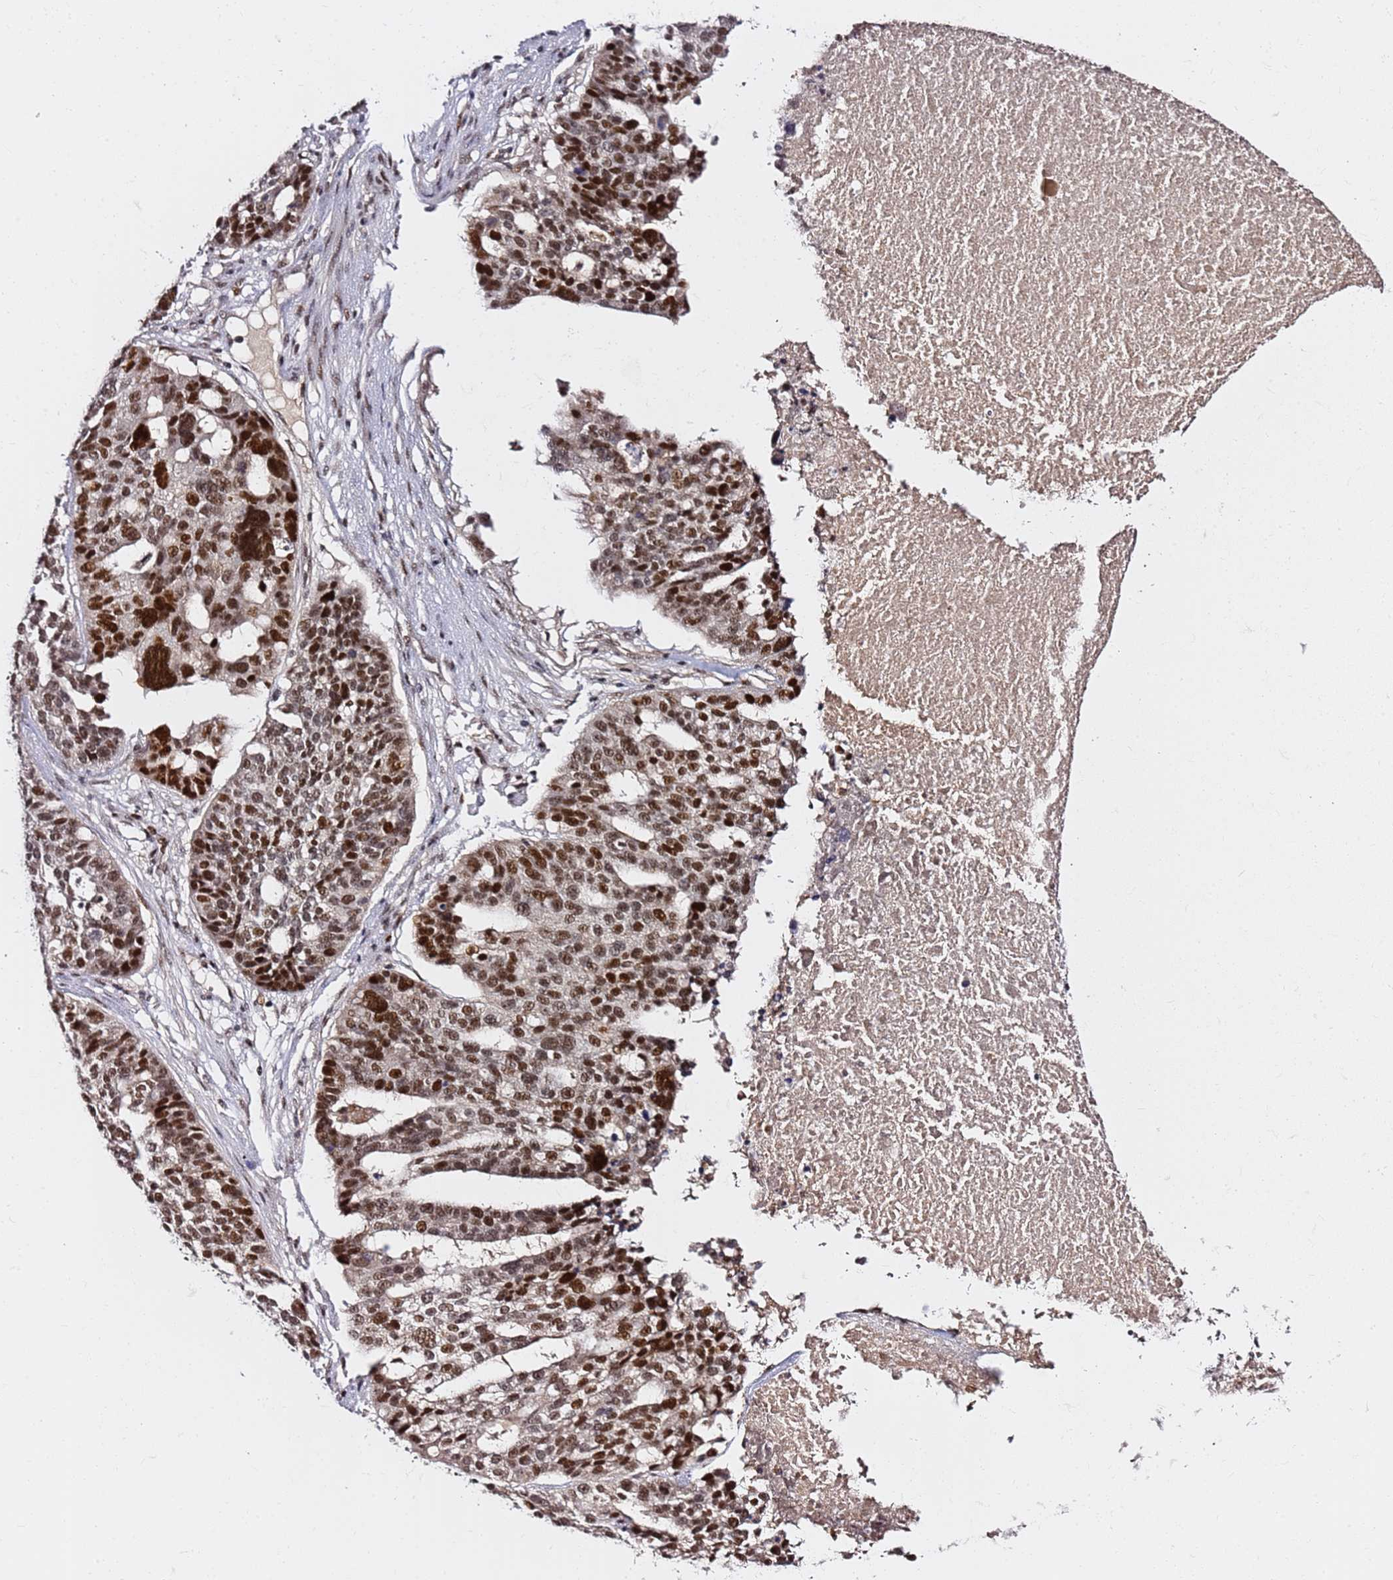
{"staining": {"intensity": "strong", "quantity": ">75%", "location": "nuclear"}, "tissue": "ovarian cancer", "cell_type": "Tumor cells", "image_type": "cancer", "snomed": [{"axis": "morphology", "description": "Cystadenocarcinoma, serous, NOS"}, {"axis": "topography", "description": "Ovary"}], "caption": "A high-resolution image shows immunohistochemistry staining of ovarian serous cystadenocarcinoma, which exhibits strong nuclear staining in approximately >75% of tumor cells.", "gene": "FCF1", "patient": {"sex": "female", "age": 59}}